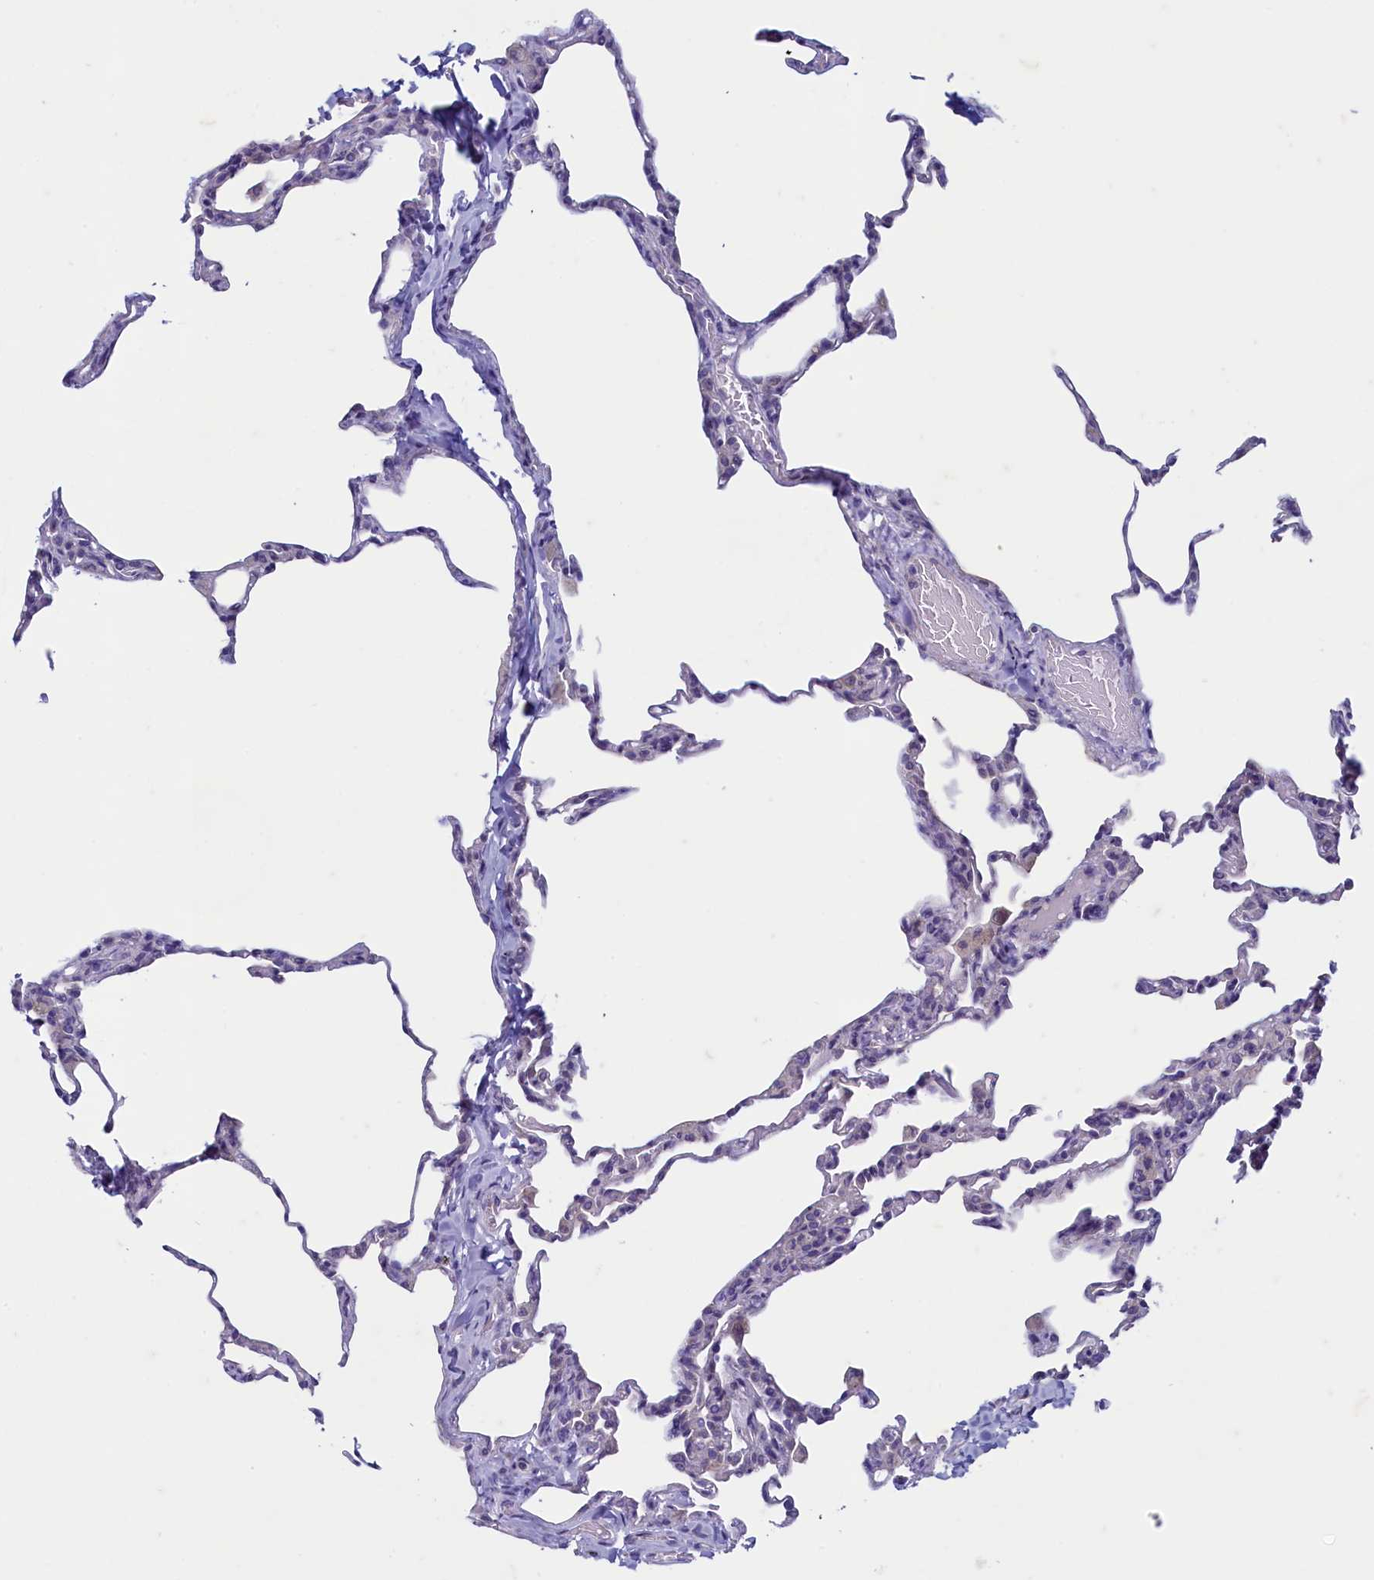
{"staining": {"intensity": "negative", "quantity": "none", "location": "none"}, "tissue": "lung", "cell_type": "Alveolar cells", "image_type": "normal", "snomed": [{"axis": "morphology", "description": "Normal tissue, NOS"}, {"axis": "topography", "description": "Lung"}], "caption": "Image shows no significant protein staining in alveolar cells of unremarkable lung.", "gene": "MAP1LC3A", "patient": {"sex": "male", "age": 20}}